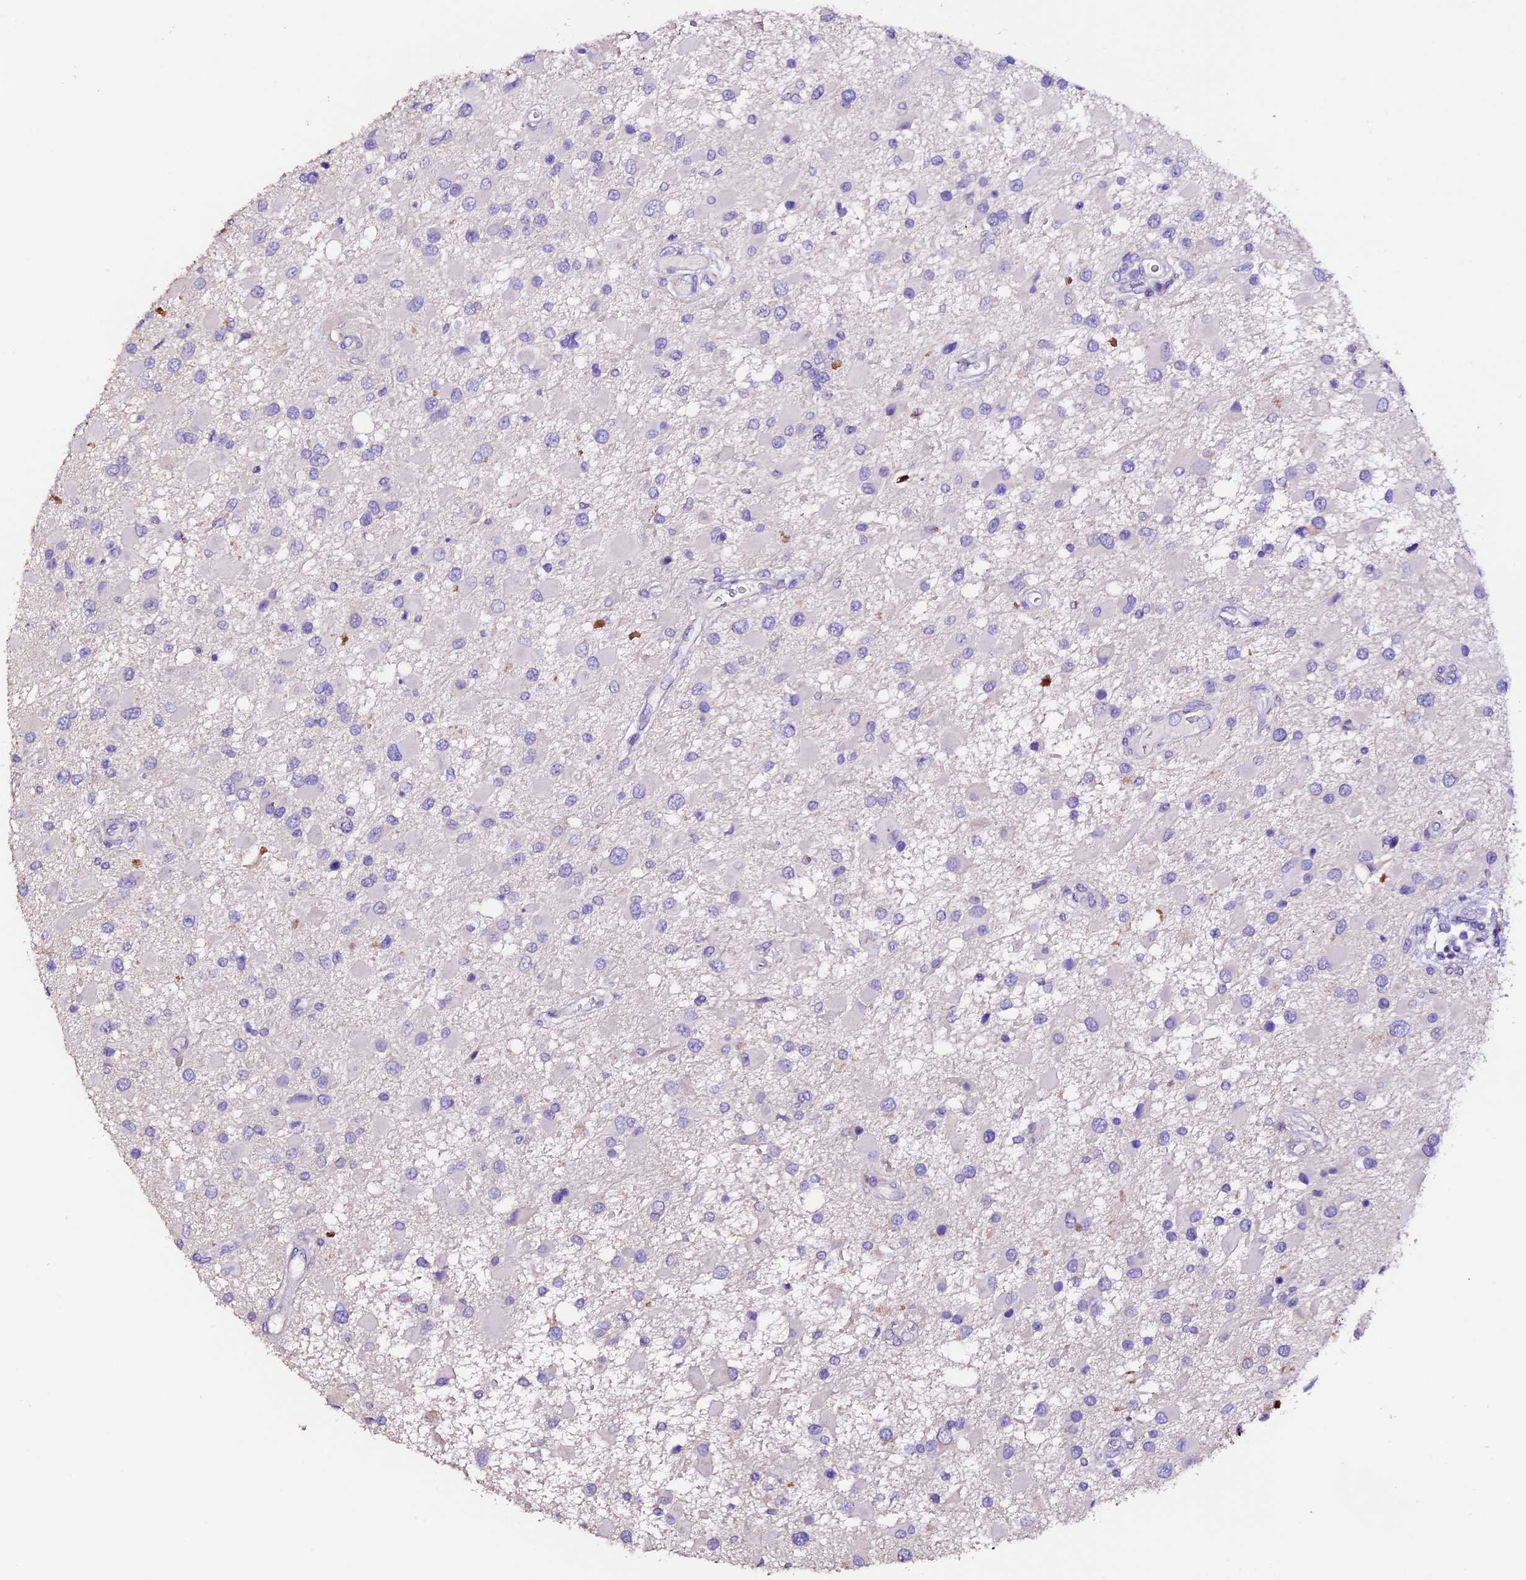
{"staining": {"intensity": "negative", "quantity": "none", "location": "none"}, "tissue": "glioma", "cell_type": "Tumor cells", "image_type": "cancer", "snomed": [{"axis": "morphology", "description": "Glioma, malignant, High grade"}, {"axis": "topography", "description": "Brain"}], "caption": "Immunohistochemistry (IHC) micrograph of neoplastic tissue: malignant glioma (high-grade) stained with DAB (3,3'-diaminobenzidine) shows no significant protein expression in tumor cells.", "gene": "FBXW9", "patient": {"sex": "male", "age": 53}}